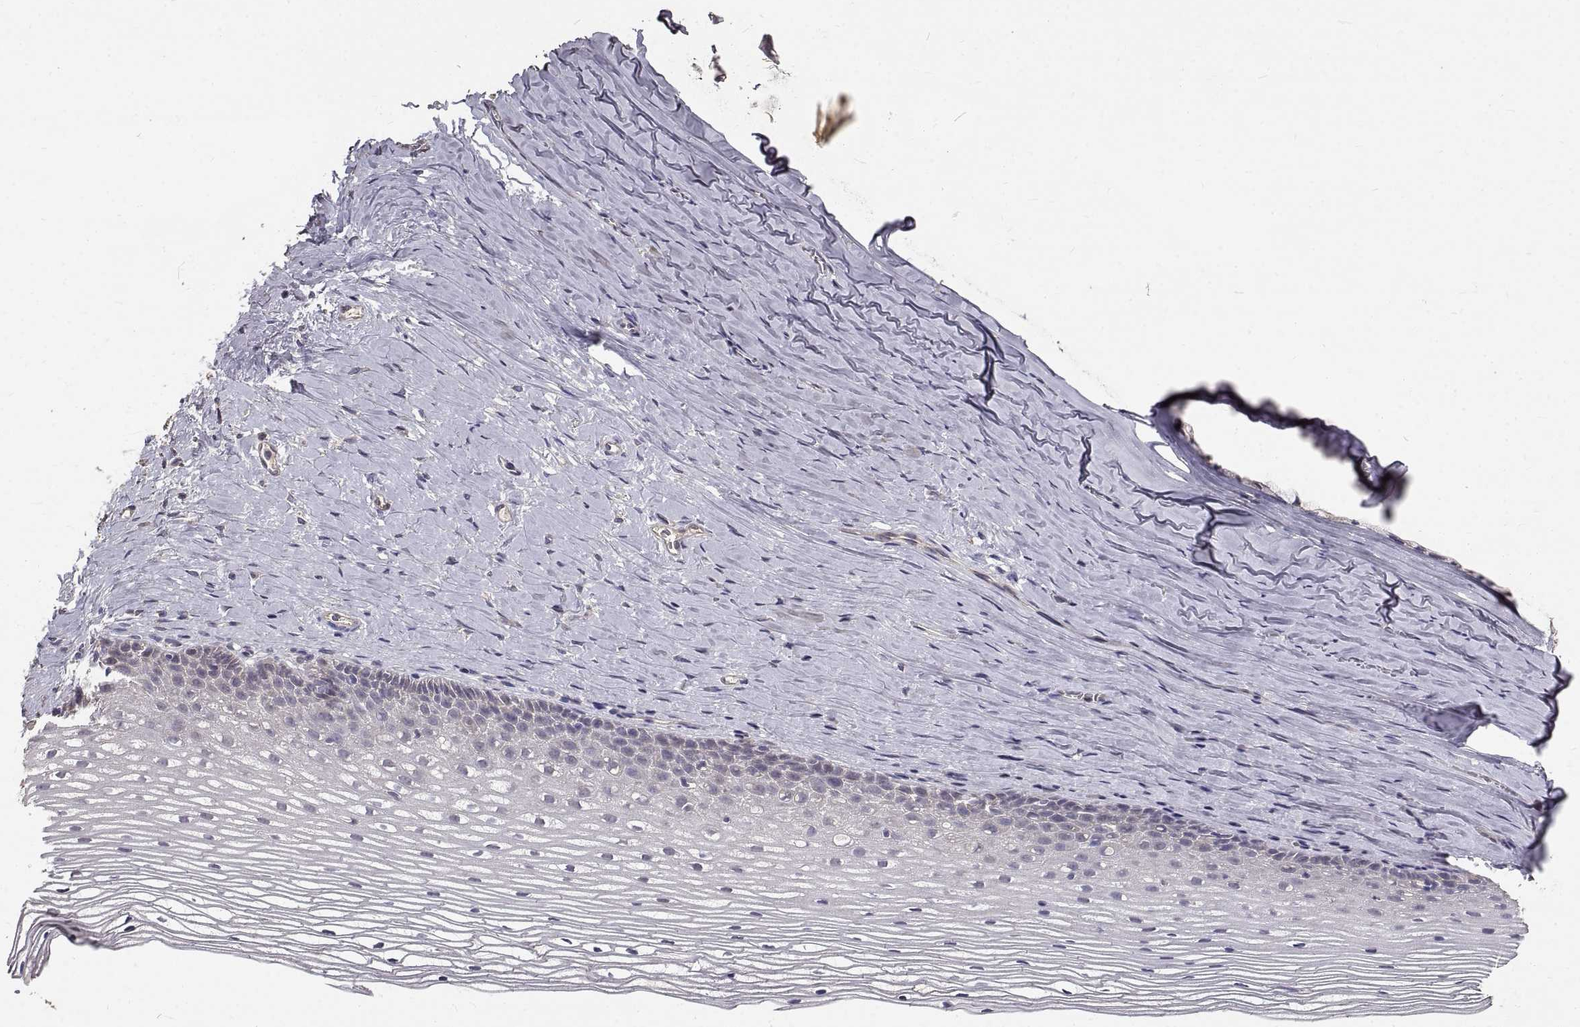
{"staining": {"intensity": "negative", "quantity": "none", "location": "none"}, "tissue": "cervix", "cell_type": "Glandular cells", "image_type": "normal", "snomed": [{"axis": "morphology", "description": "Normal tissue, NOS"}, {"axis": "topography", "description": "Cervix"}], "caption": "Histopathology image shows no protein expression in glandular cells of unremarkable cervix. (Stains: DAB immunohistochemistry (IHC) with hematoxylin counter stain, Microscopy: brightfield microscopy at high magnification).", "gene": "PEA15", "patient": {"sex": "female", "age": 40}}